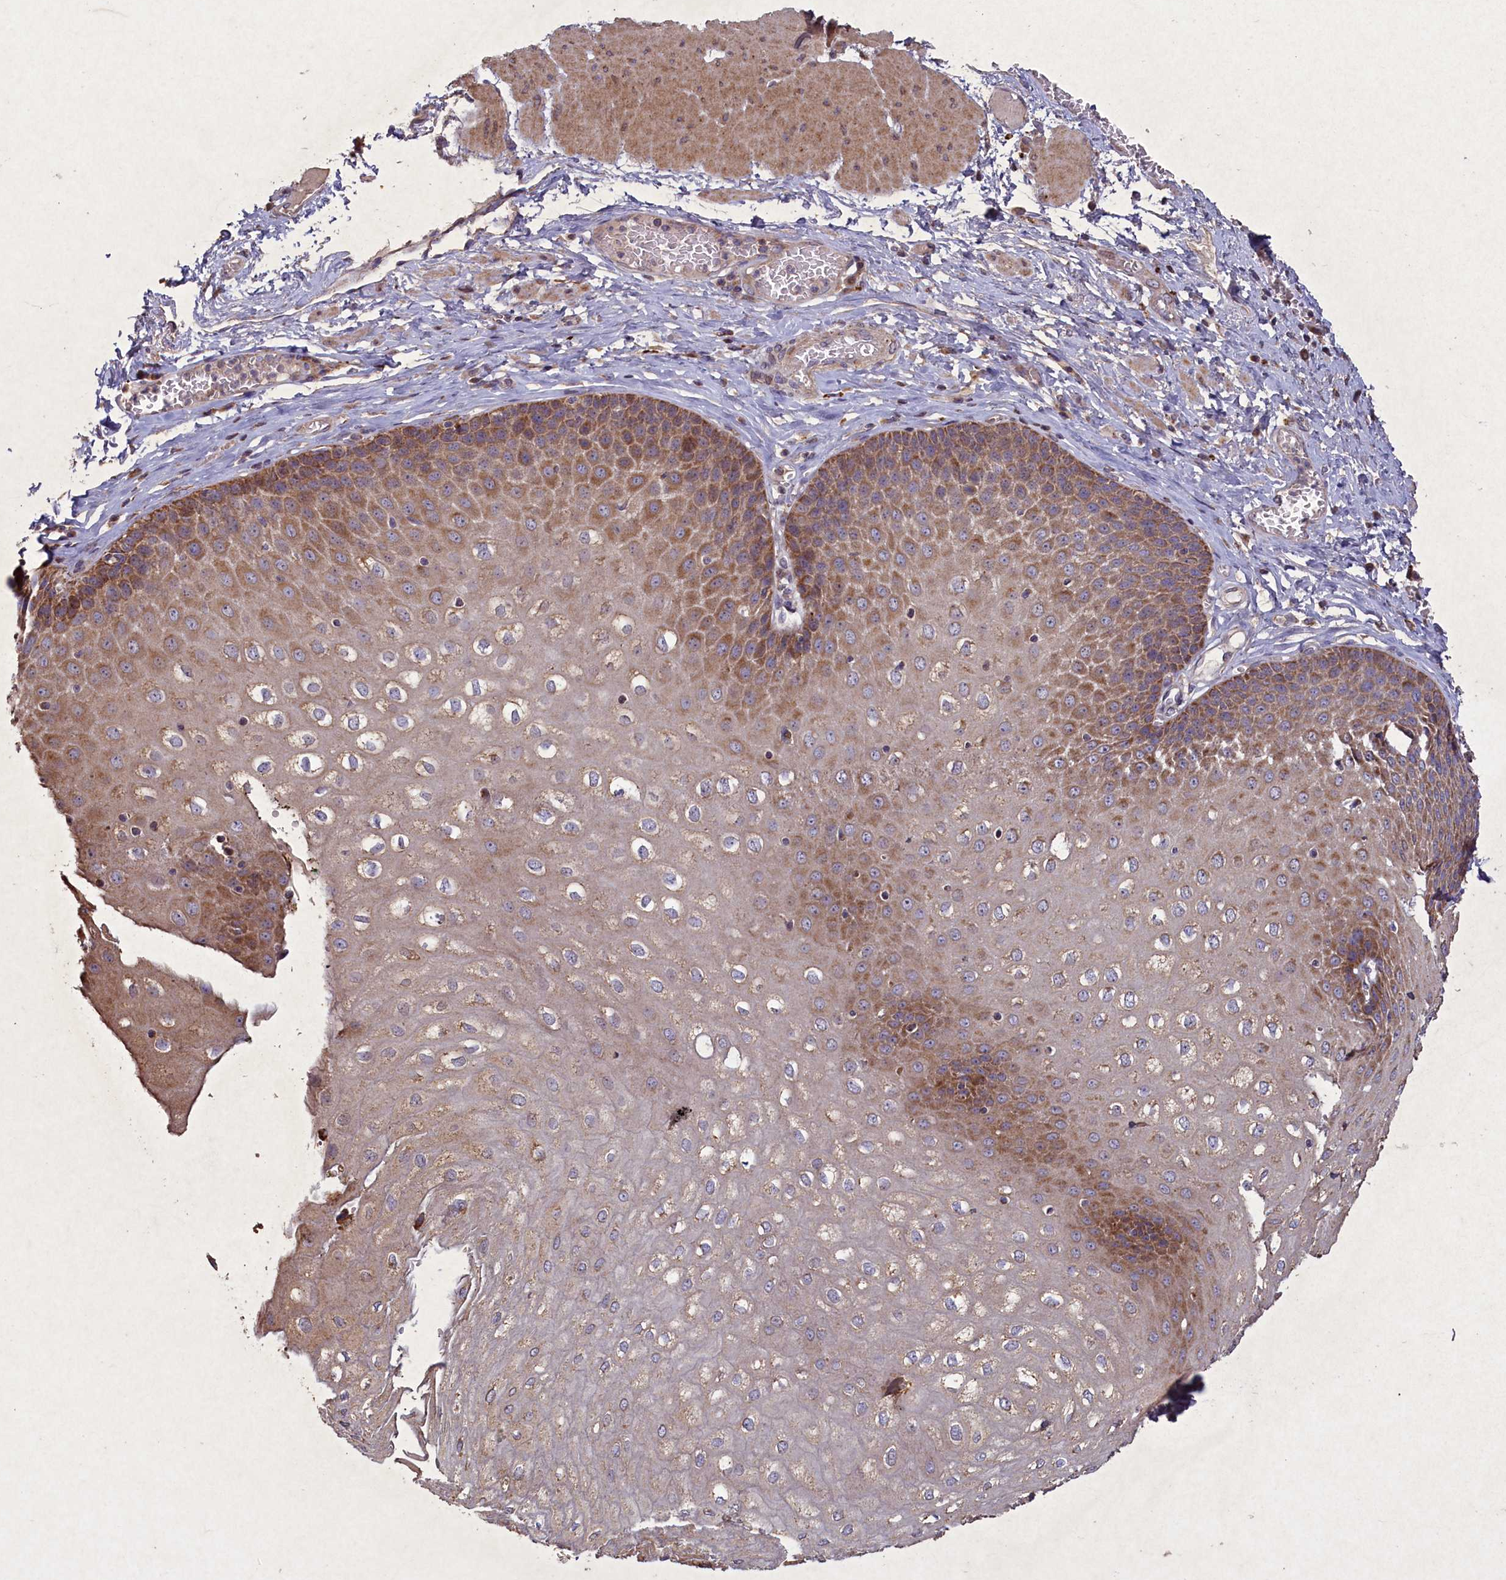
{"staining": {"intensity": "moderate", "quantity": "25%-75%", "location": "cytoplasmic/membranous"}, "tissue": "esophagus", "cell_type": "Squamous epithelial cells", "image_type": "normal", "snomed": [{"axis": "morphology", "description": "Normal tissue, NOS"}, {"axis": "topography", "description": "Esophagus"}], "caption": "Brown immunohistochemical staining in normal human esophagus exhibits moderate cytoplasmic/membranous positivity in about 25%-75% of squamous epithelial cells.", "gene": "CIAO2B", "patient": {"sex": "male", "age": 60}}